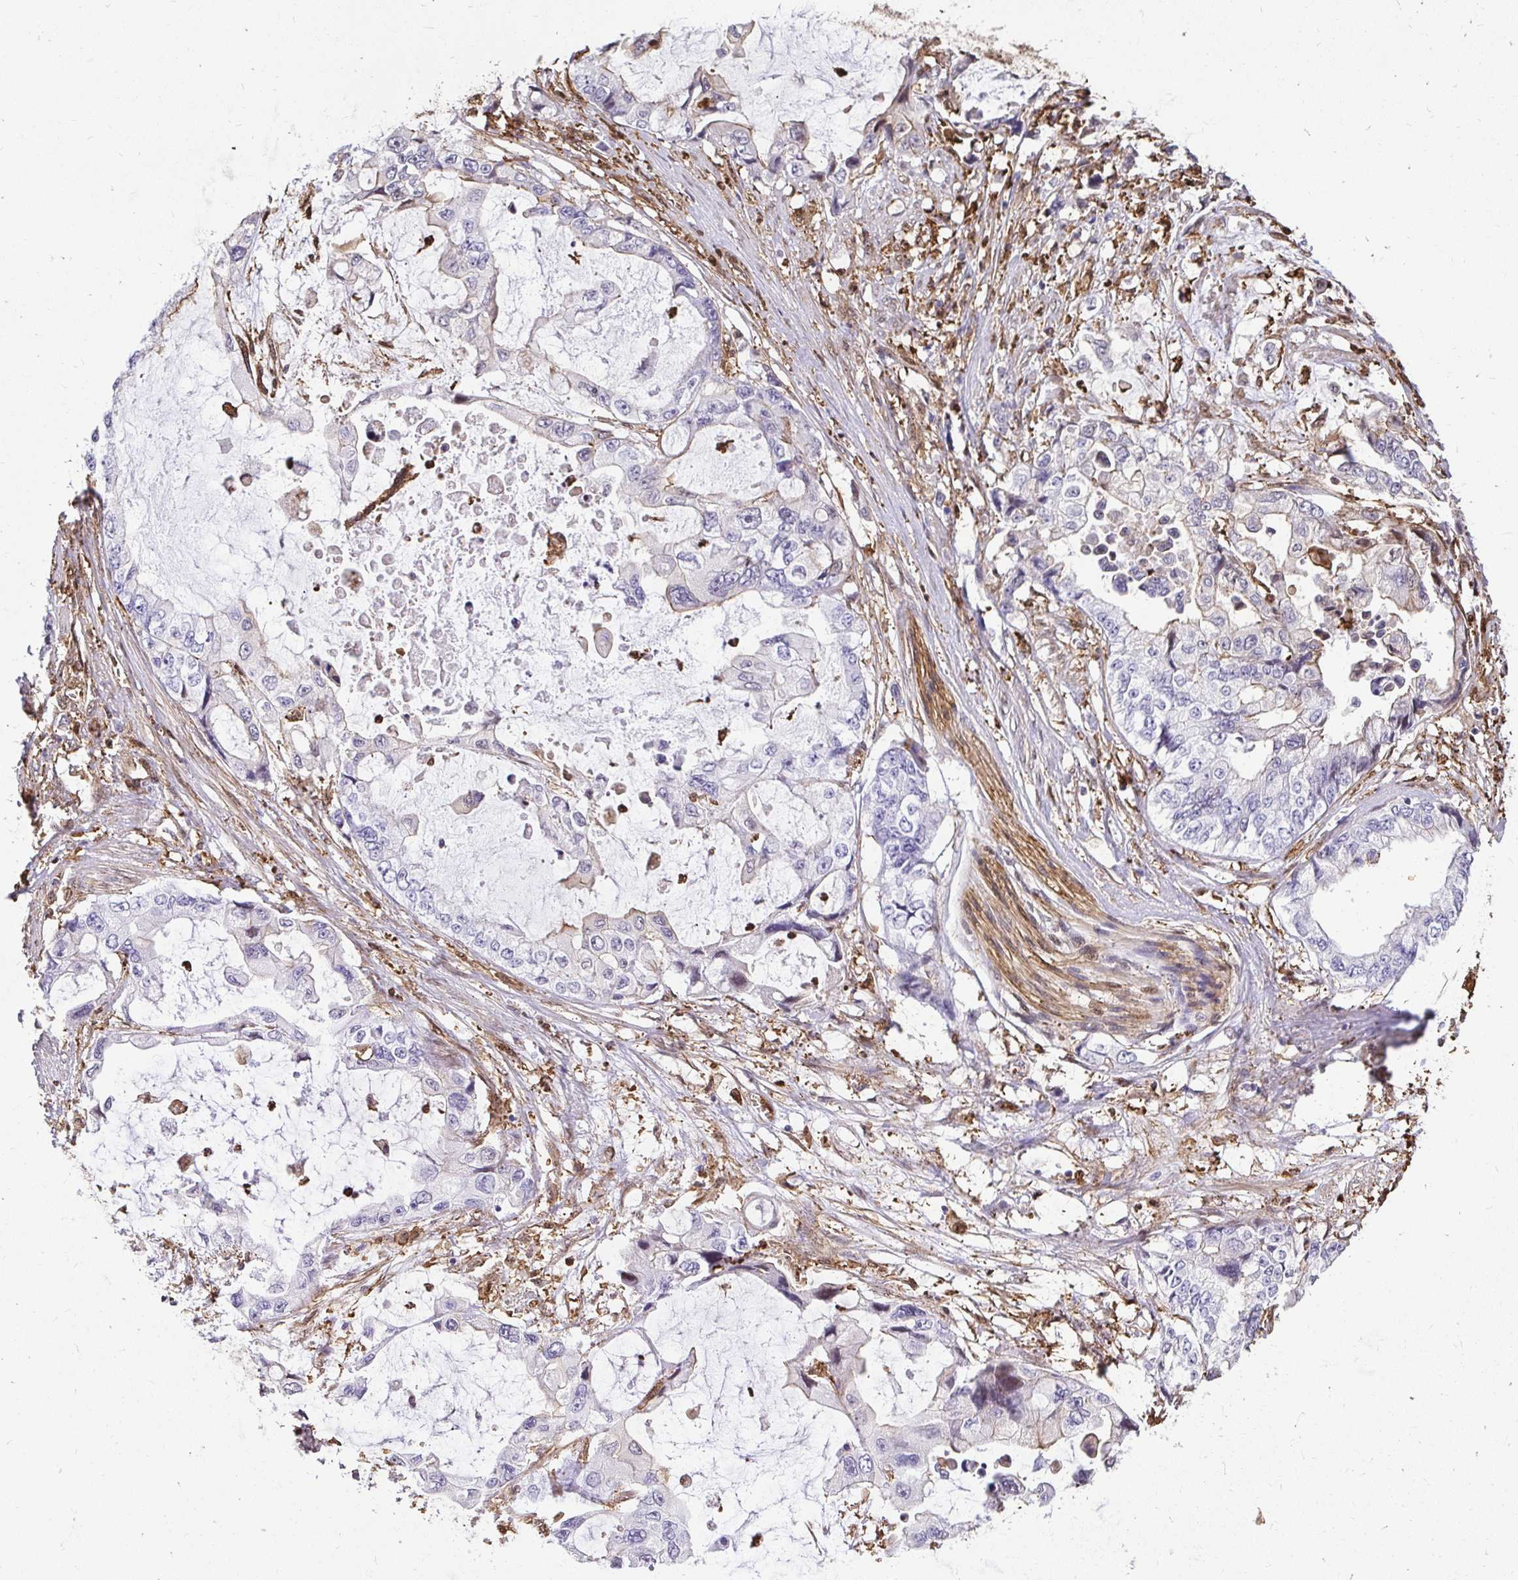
{"staining": {"intensity": "negative", "quantity": "none", "location": "none"}, "tissue": "stomach cancer", "cell_type": "Tumor cells", "image_type": "cancer", "snomed": [{"axis": "morphology", "description": "Adenocarcinoma, NOS"}, {"axis": "topography", "description": "Pancreas"}, {"axis": "topography", "description": "Stomach, upper"}, {"axis": "topography", "description": "Stomach"}], "caption": "This photomicrograph is of stomach adenocarcinoma stained with IHC to label a protein in brown with the nuclei are counter-stained blue. There is no positivity in tumor cells.", "gene": "GSN", "patient": {"sex": "male", "age": 77}}